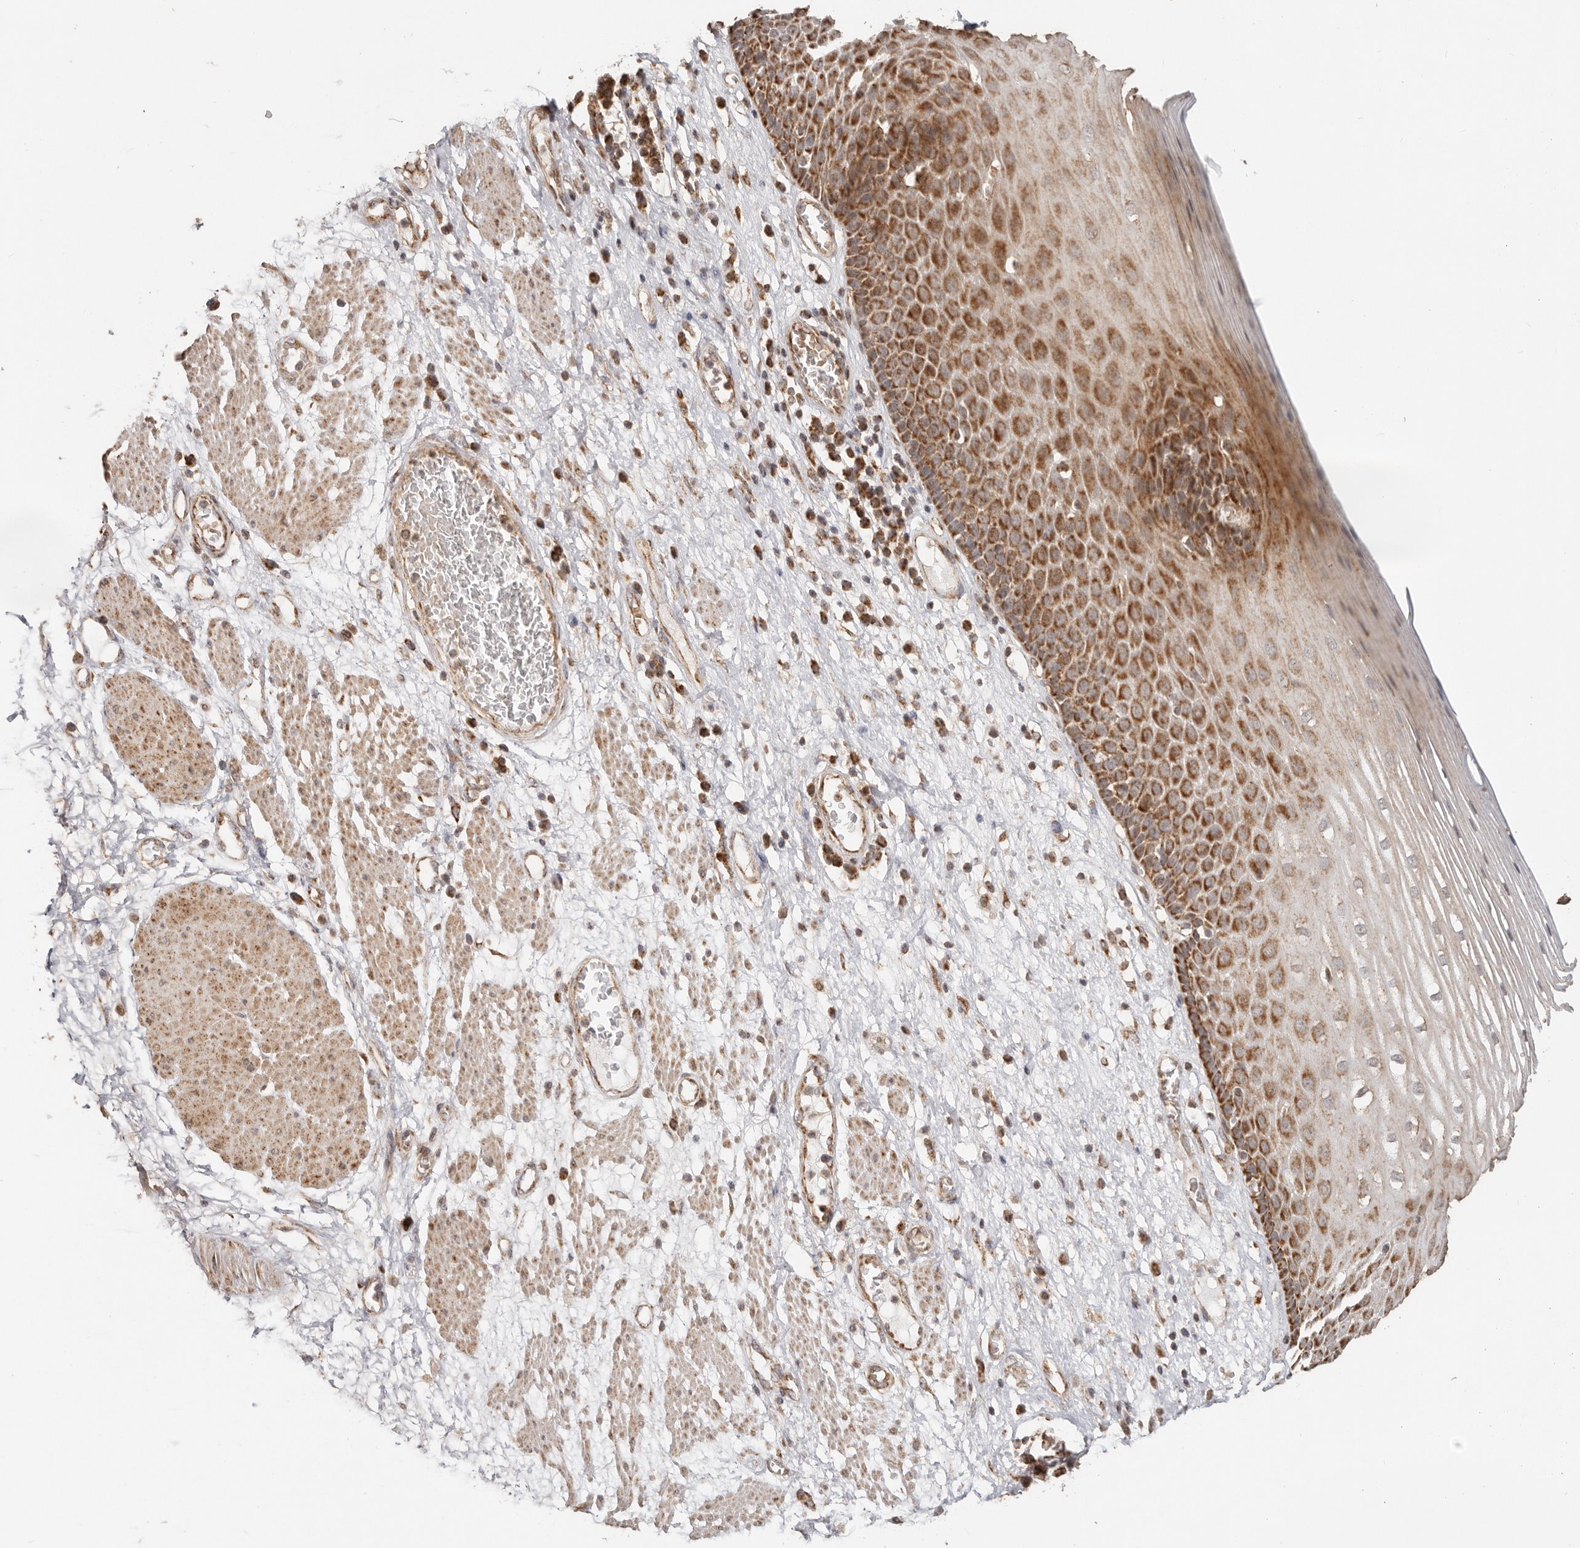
{"staining": {"intensity": "strong", "quantity": "25%-75%", "location": "cytoplasmic/membranous"}, "tissue": "esophagus", "cell_type": "Squamous epithelial cells", "image_type": "normal", "snomed": [{"axis": "morphology", "description": "Normal tissue, NOS"}, {"axis": "morphology", "description": "Adenocarcinoma, NOS"}, {"axis": "topography", "description": "Esophagus"}], "caption": "Squamous epithelial cells reveal high levels of strong cytoplasmic/membranous positivity in about 25%-75% of cells in unremarkable esophagus.", "gene": "NDUFB11", "patient": {"sex": "male", "age": 62}}